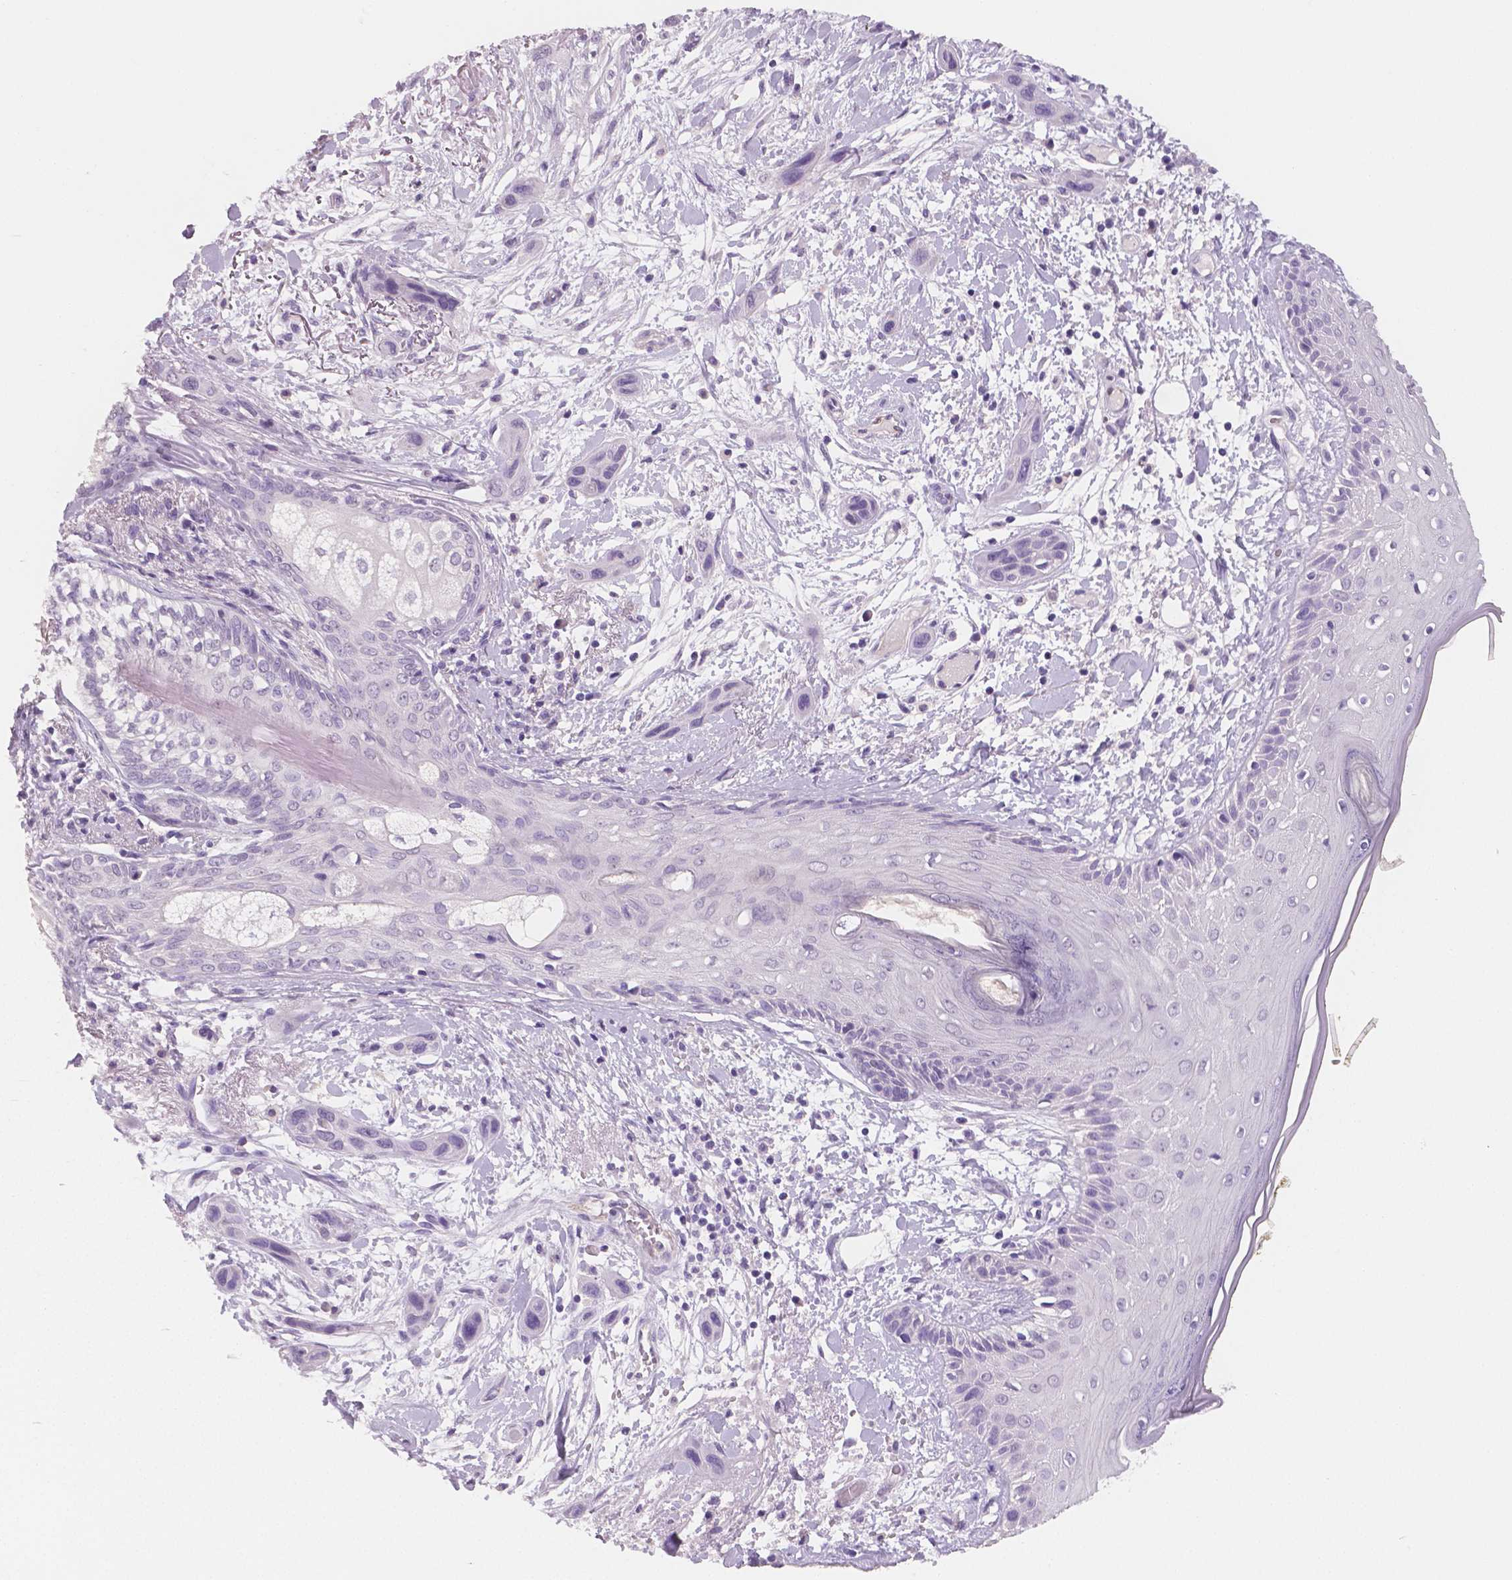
{"staining": {"intensity": "negative", "quantity": "none", "location": "none"}, "tissue": "skin cancer", "cell_type": "Tumor cells", "image_type": "cancer", "snomed": [{"axis": "morphology", "description": "Squamous cell carcinoma, NOS"}, {"axis": "topography", "description": "Skin"}], "caption": "Tumor cells show no significant staining in skin squamous cell carcinoma.", "gene": "TSPAN7", "patient": {"sex": "male", "age": 79}}